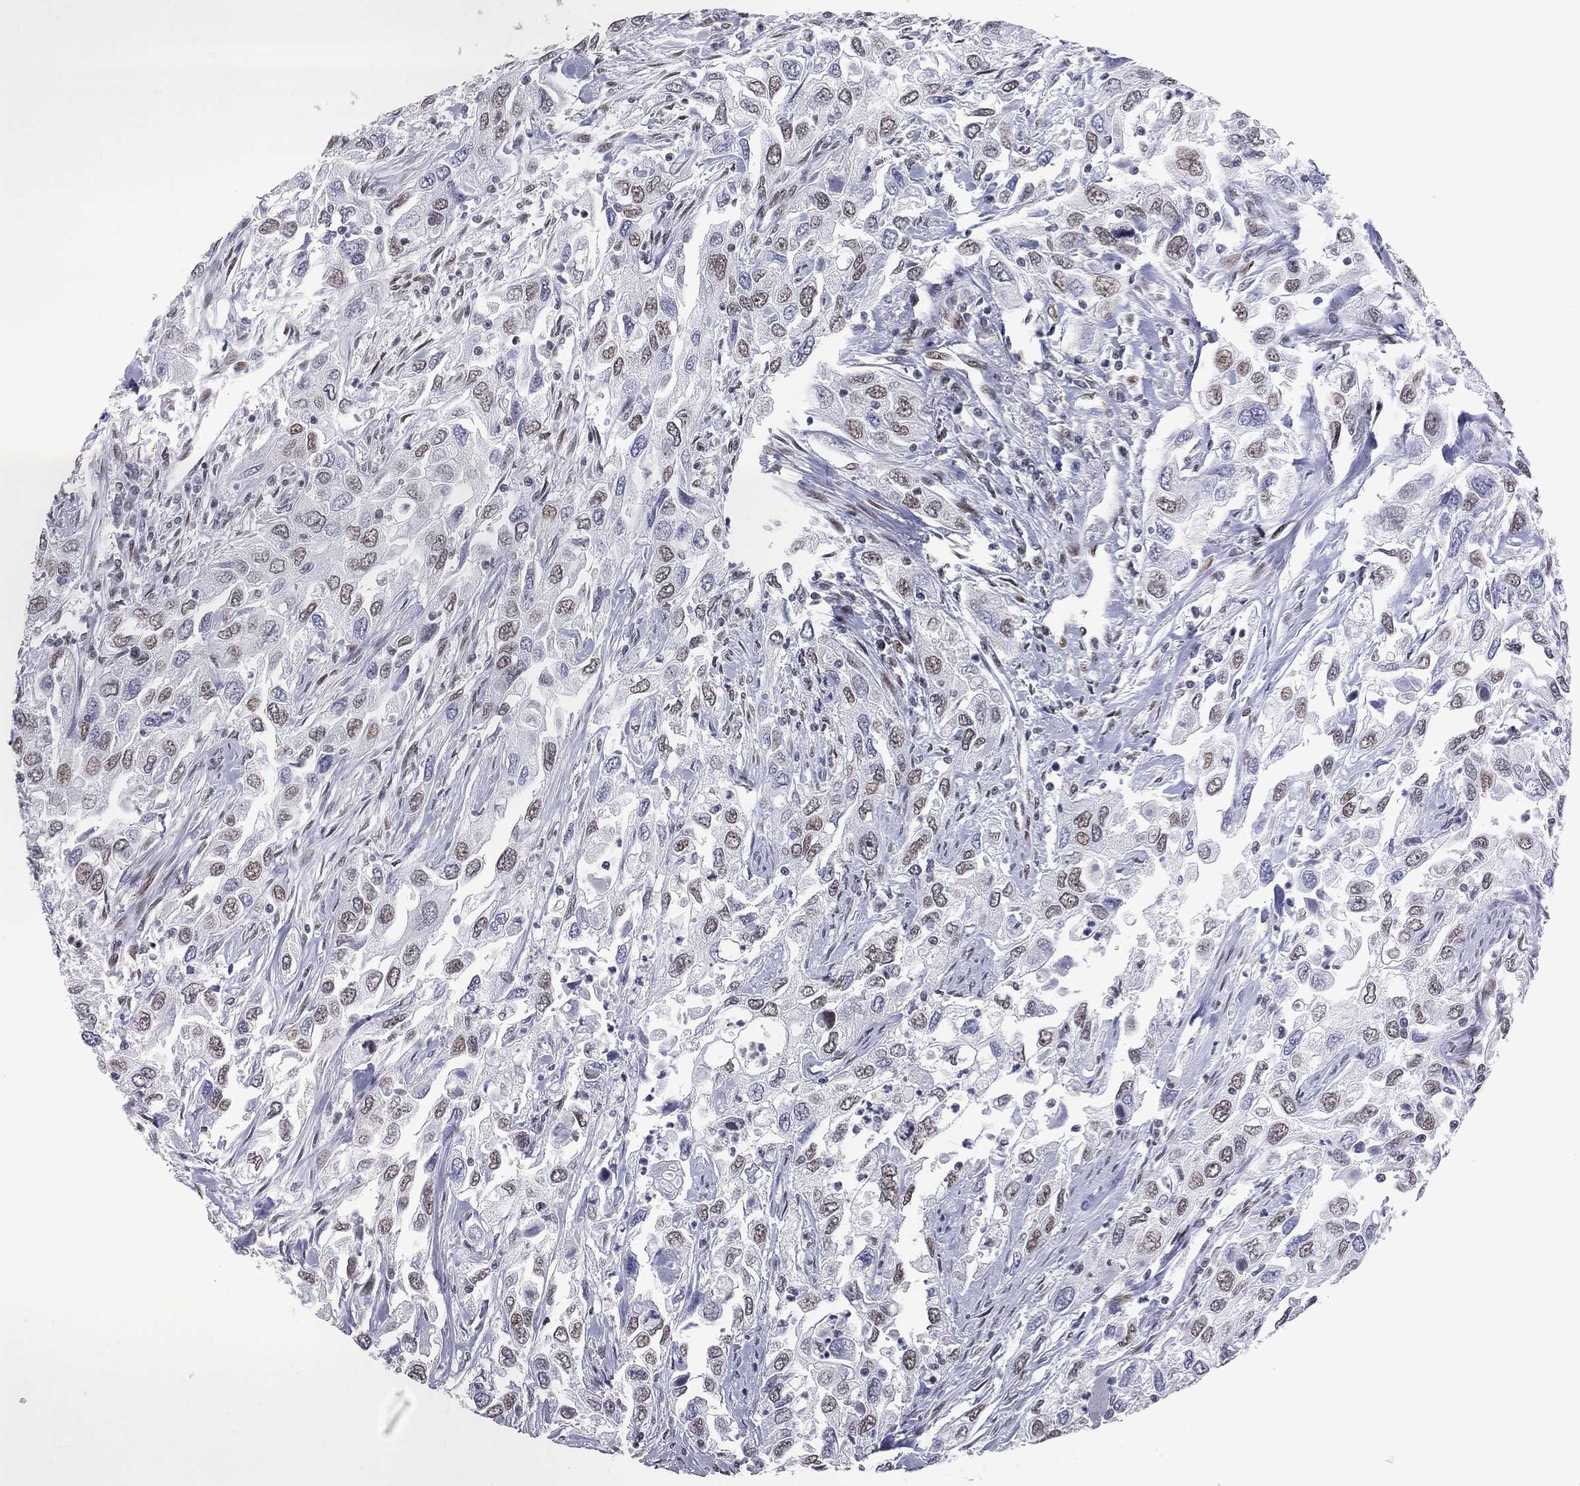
{"staining": {"intensity": "weak", "quantity": ">75%", "location": "nuclear"}, "tissue": "urothelial cancer", "cell_type": "Tumor cells", "image_type": "cancer", "snomed": [{"axis": "morphology", "description": "Urothelial carcinoma, High grade"}, {"axis": "topography", "description": "Urinary bladder"}], "caption": "Urothelial carcinoma (high-grade) tissue demonstrates weak nuclear positivity in about >75% of tumor cells (DAB IHC with brightfield microscopy, high magnification).", "gene": "ZBTB47", "patient": {"sex": "male", "age": 76}}